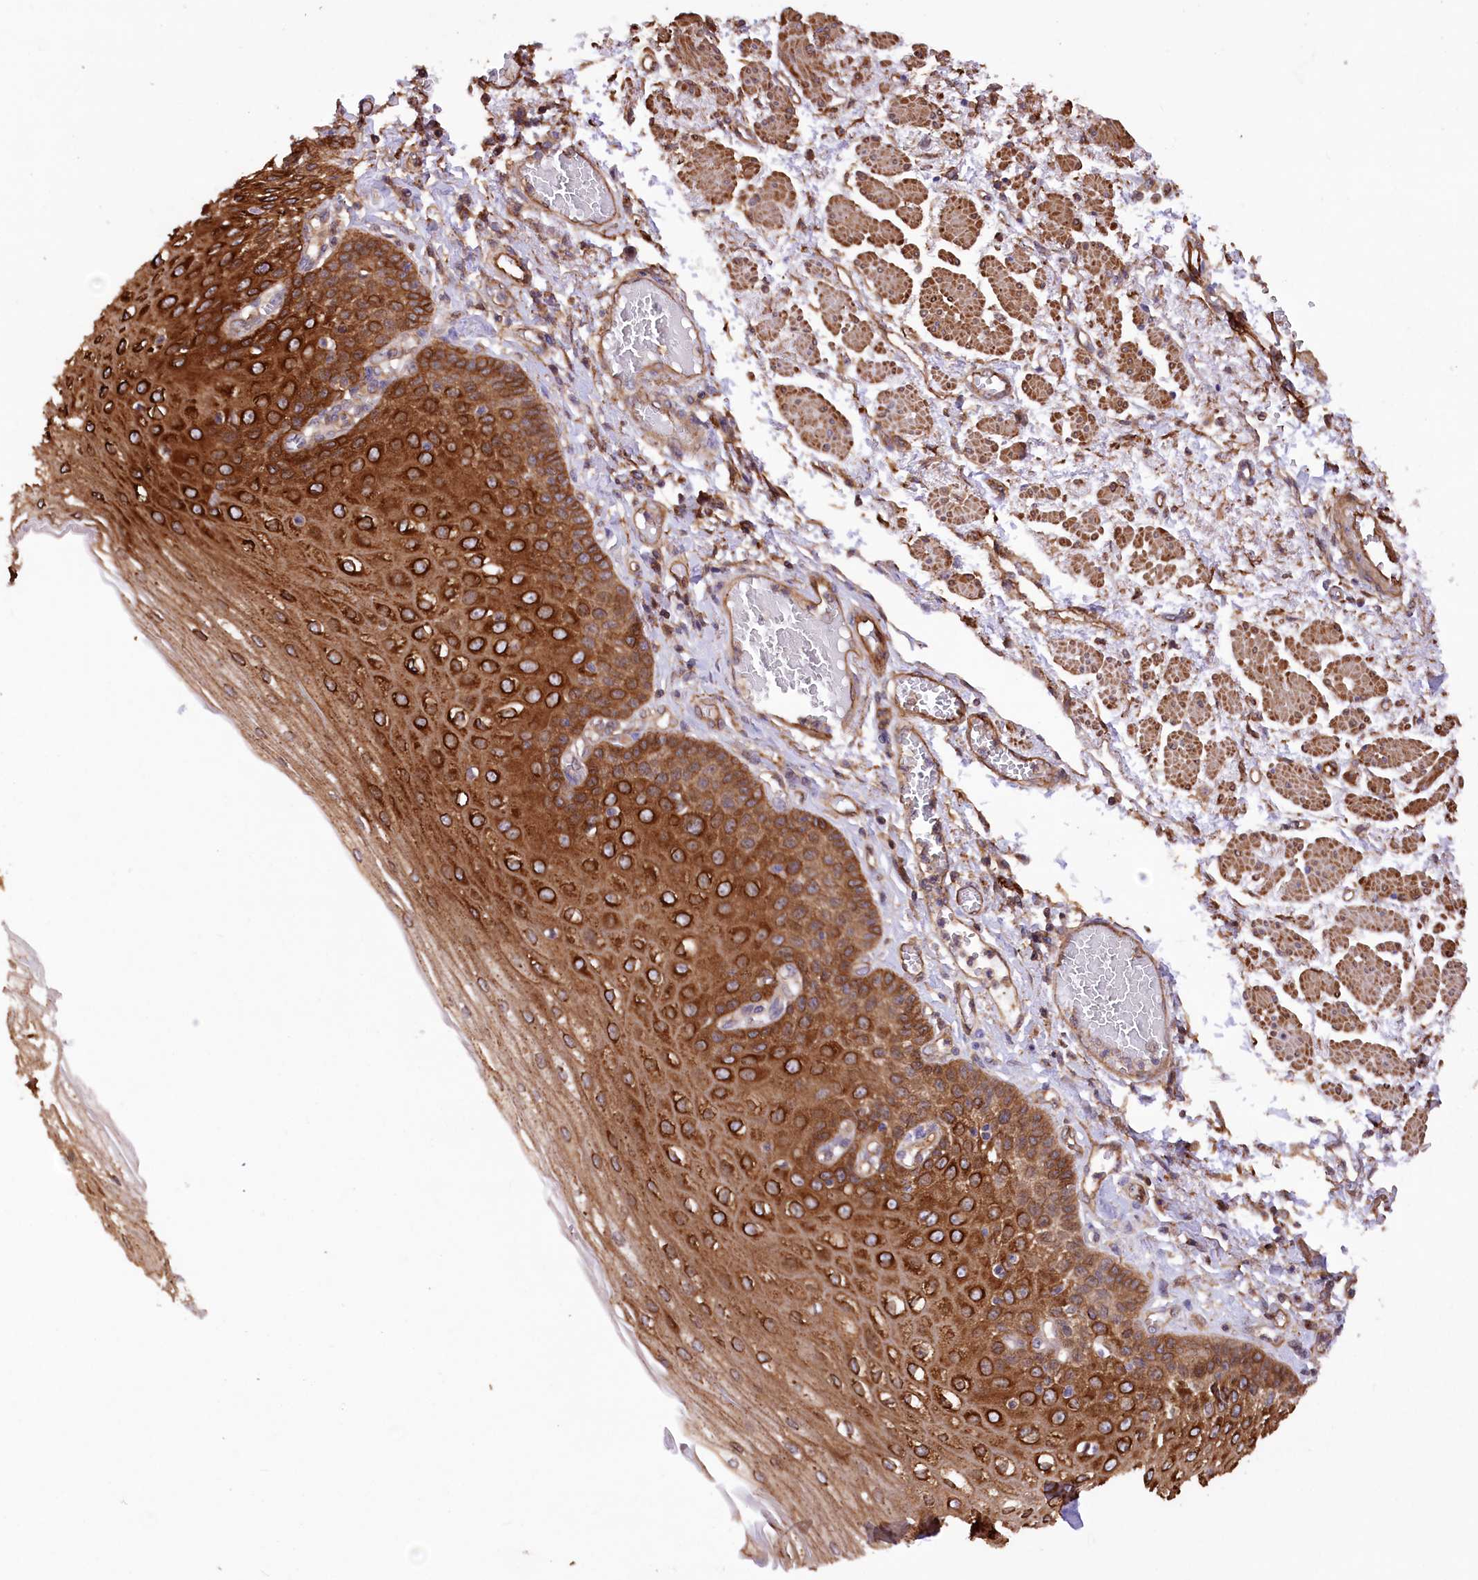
{"staining": {"intensity": "strong", "quantity": ">75%", "location": "cytoplasmic/membranous"}, "tissue": "esophagus", "cell_type": "Squamous epithelial cells", "image_type": "normal", "snomed": [{"axis": "morphology", "description": "Normal tissue, NOS"}, {"axis": "topography", "description": "Esophagus"}], "caption": "DAB immunohistochemical staining of normal human esophagus displays strong cytoplasmic/membranous protein expression in approximately >75% of squamous epithelial cells. The staining was performed using DAB (3,3'-diaminobenzidine) to visualize the protein expression in brown, while the nuclei were stained in blue with hematoxylin (Magnification: 20x).", "gene": "DPP3", "patient": {"sex": "male", "age": 81}}